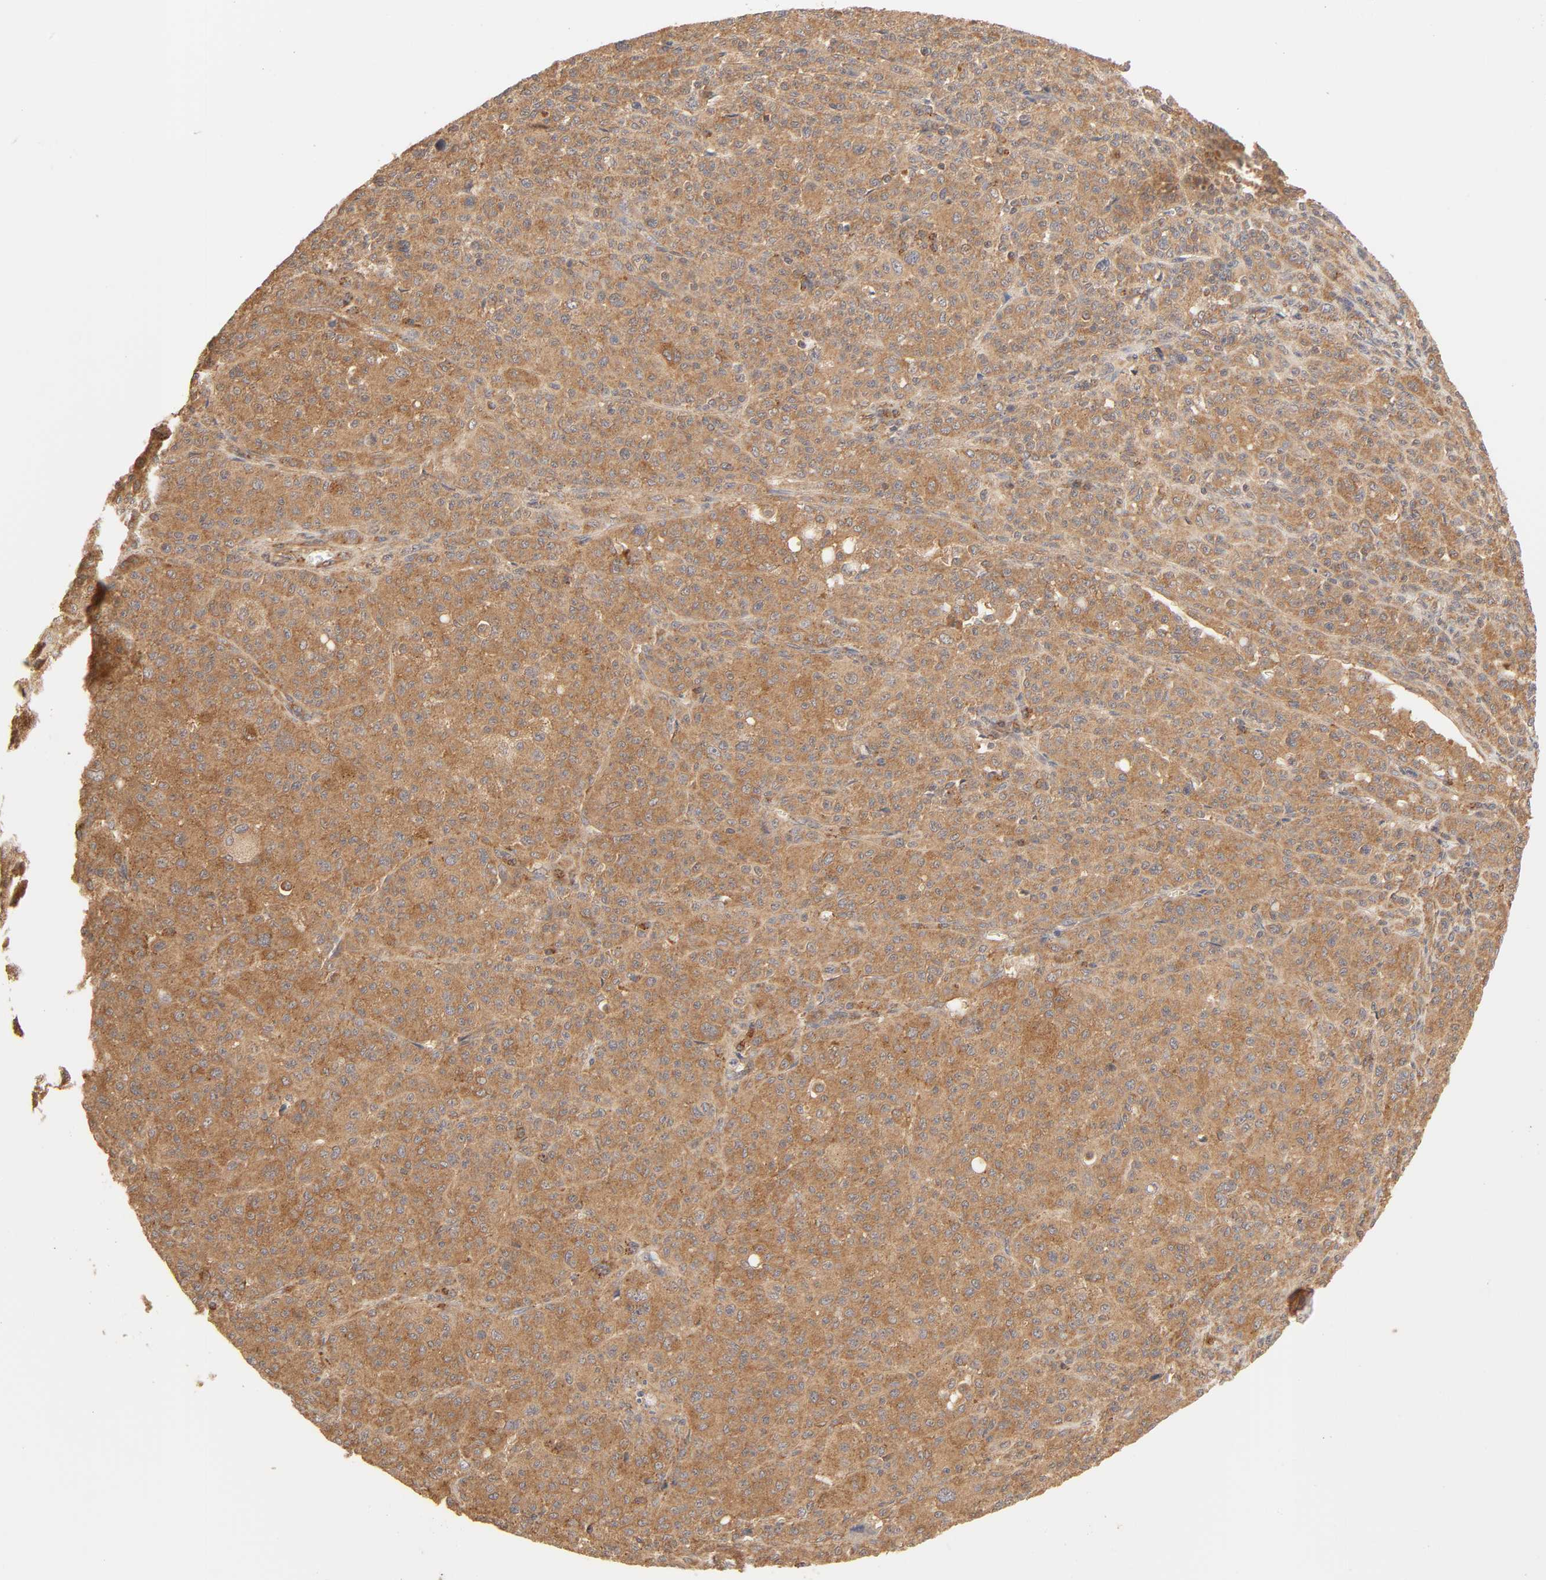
{"staining": {"intensity": "strong", "quantity": ">75%", "location": "cytoplasmic/membranous"}, "tissue": "melanoma", "cell_type": "Tumor cells", "image_type": "cancer", "snomed": [{"axis": "morphology", "description": "Malignant melanoma, Metastatic site"}, {"axis": "topography", "description": "Skin"}], "caption": "A brown stain shows strong cytoplasmic/membranous expression of a protein in human melanoma tumor cells.", "gene": "EPS8", "patient": {"sex": "female", "age": 74}}